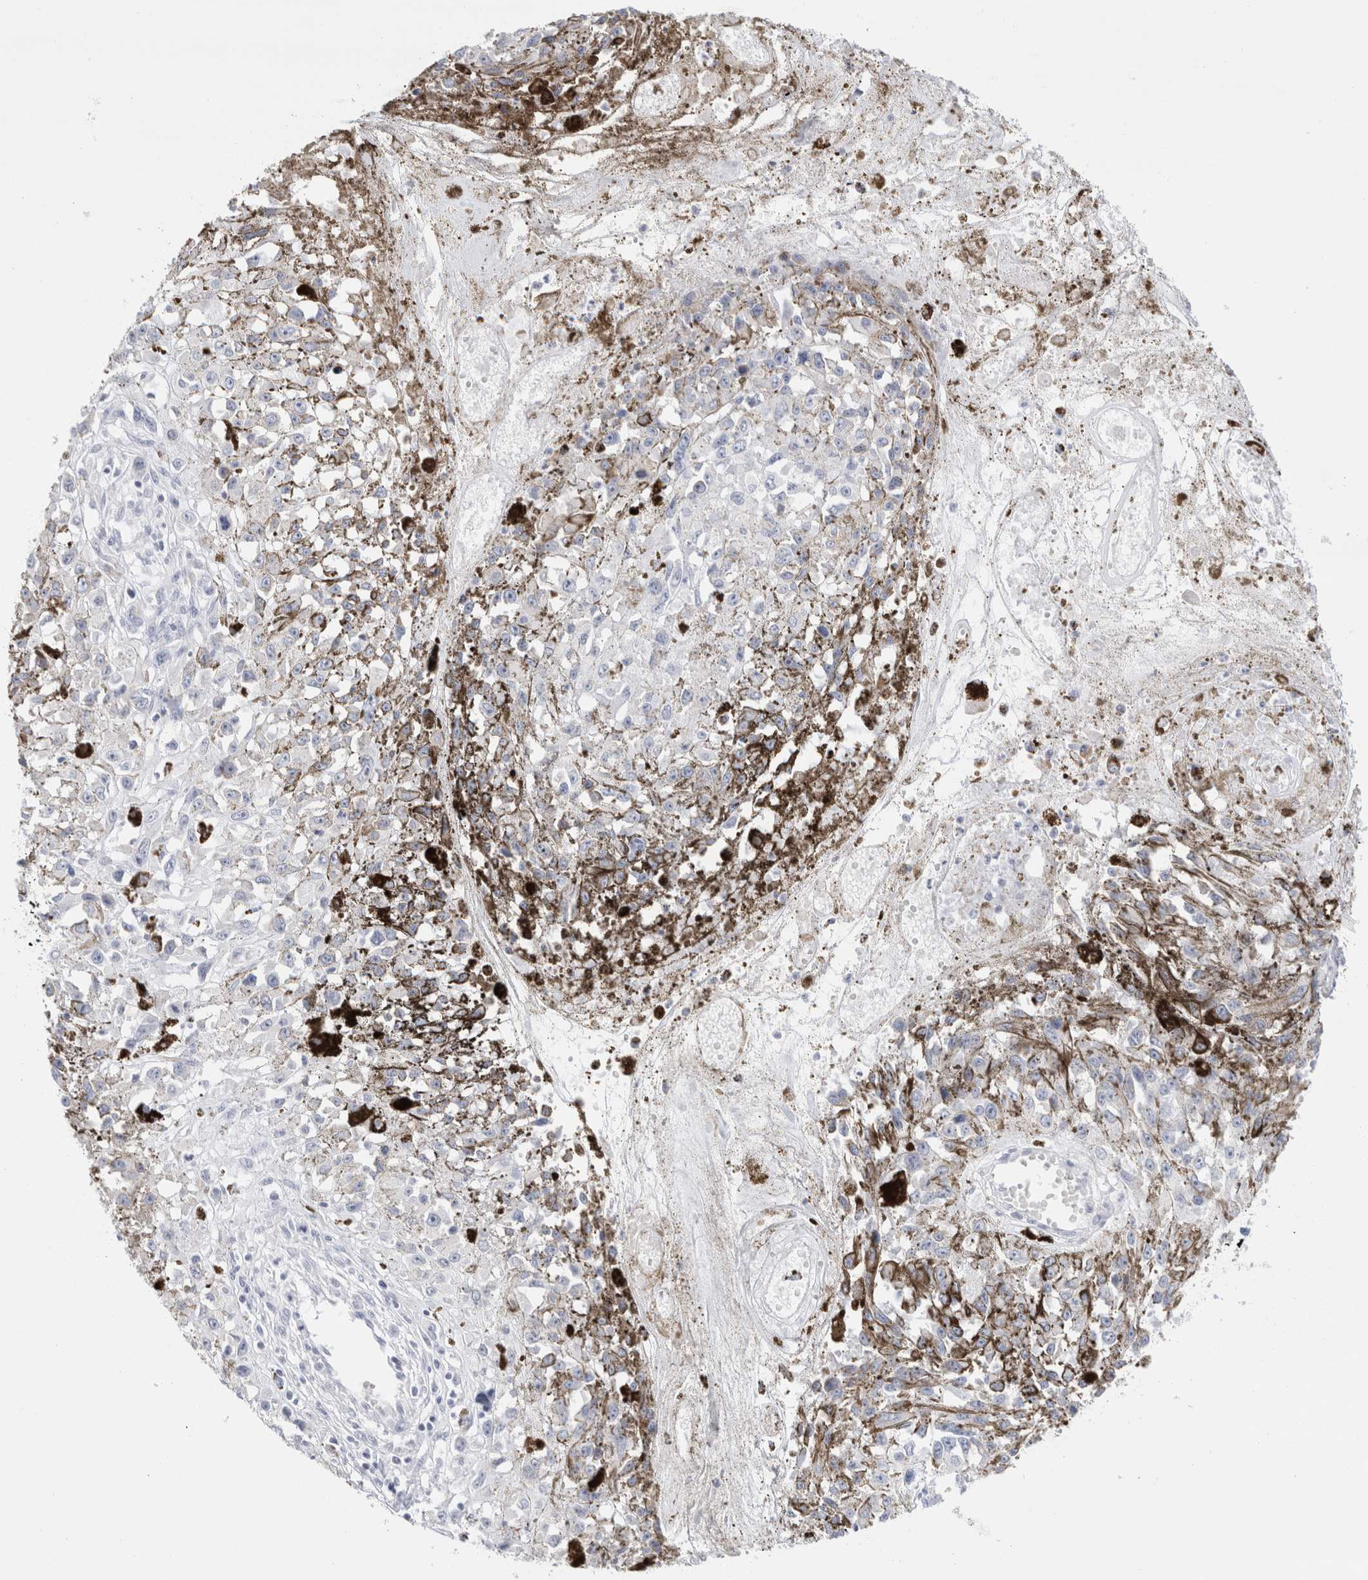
{"staining": {"intensity": "negative", "quantity": "none", "location": "none"}, "tissue": "melanoma", "cell_type": "Tumor cells", "image_type": "cancer", "snomed": [{"axis": "morphology", "description": "Malignant melanoma, Metastatic site"}, {"axis": "topography", "description": "Lymph node"}], "caption": "Immunohistochemistry of human melanoma reveals no positivity in tumor cells.", "gene": "ECHDC2", "patient": {"sex": "male", "age": 59}}